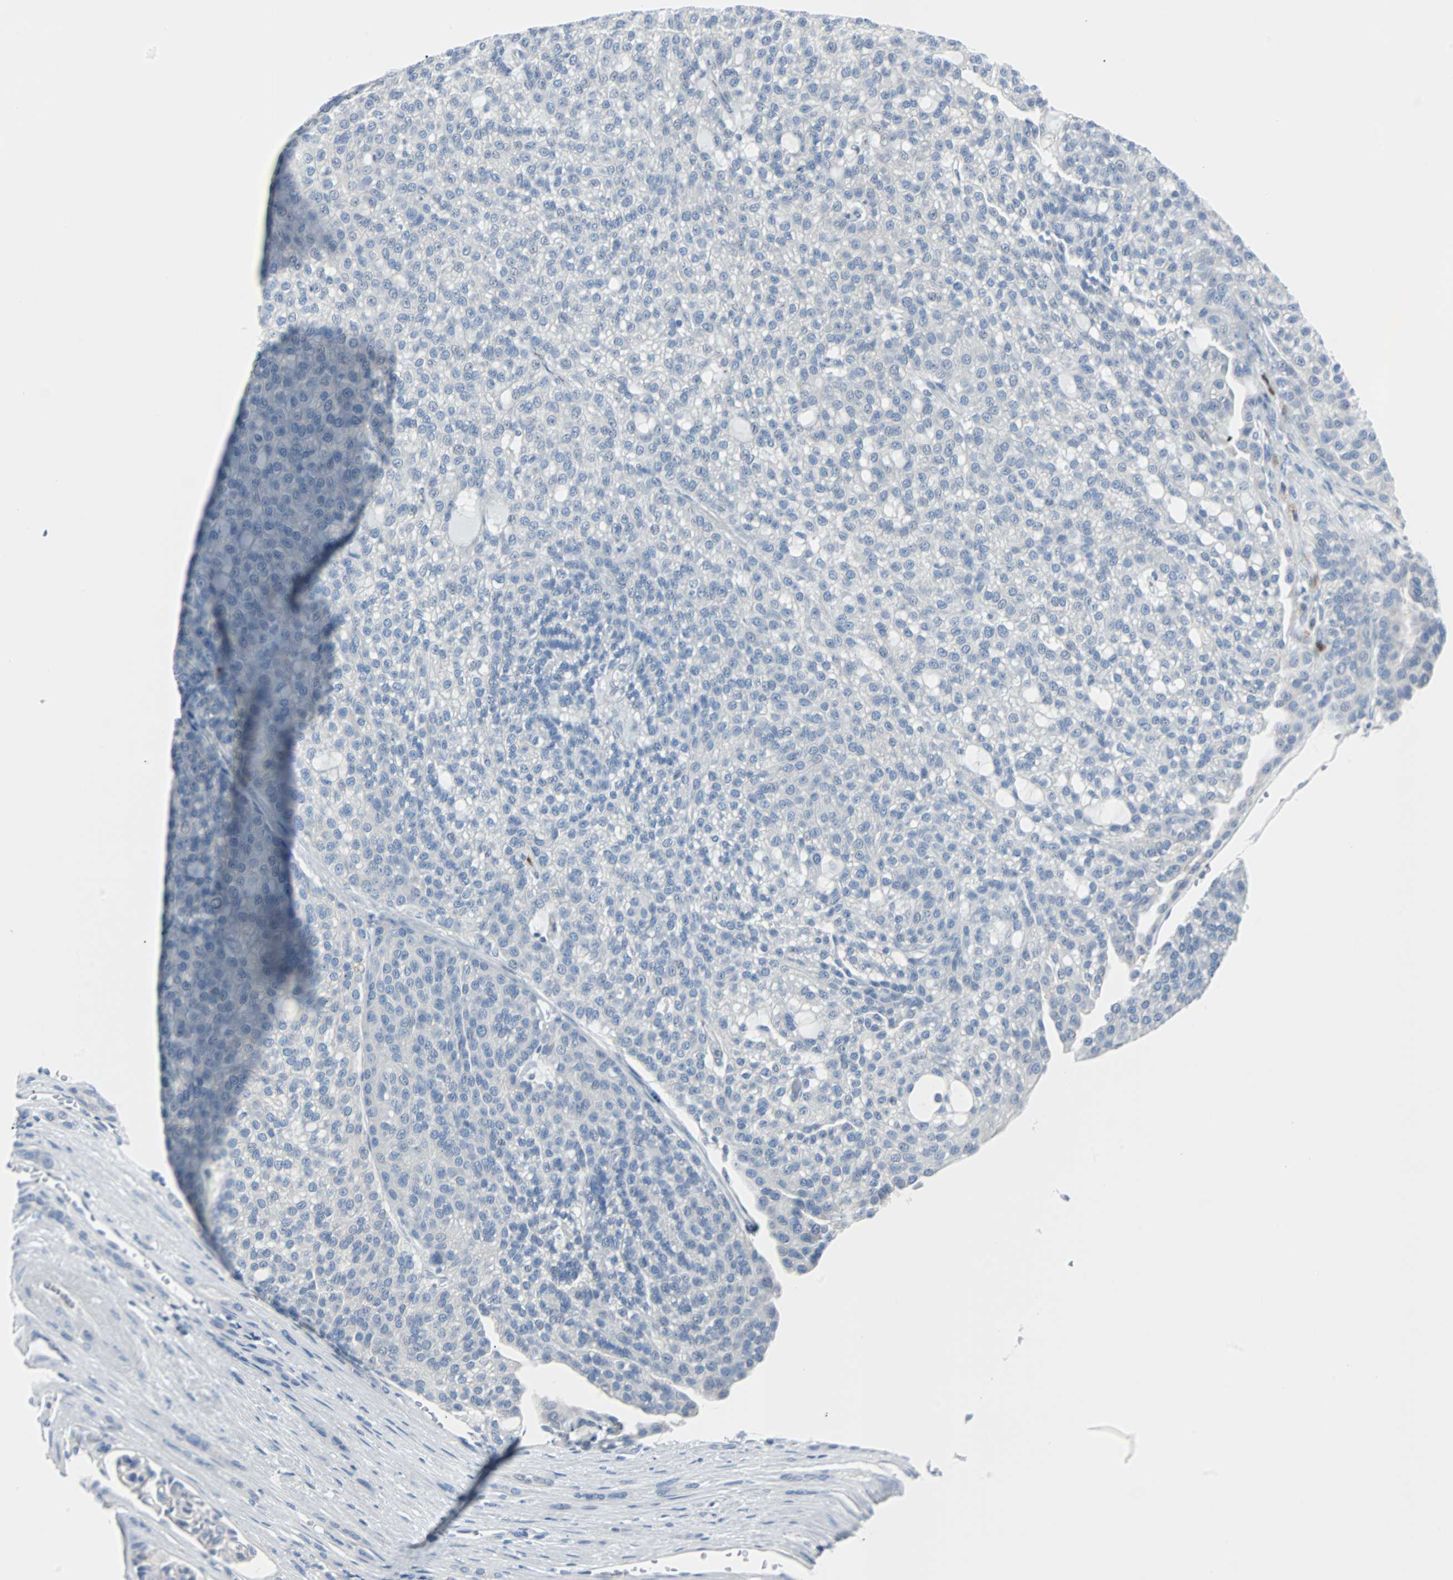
{"staining": {"intensity": "negative", "quantity": "none", "location": "none"}, "tissue": "renal cancer", "cell_type": "Tumor cells", "image_type": "cancer", "snomed": [{"axis": "morphology", "description": "Adenocarcinoma, NOS"}, {"axis": "topography", "description": "Kidney"}], "caption": "This photomicrograph is of adenocarcinoma (renal) stained with IHC to label a protein in brown with the nuclei are counter-stained blue. There is no staining in tumor cells.", "gene": "RASA1", "patient": {"sex": "male", "age": 63}}